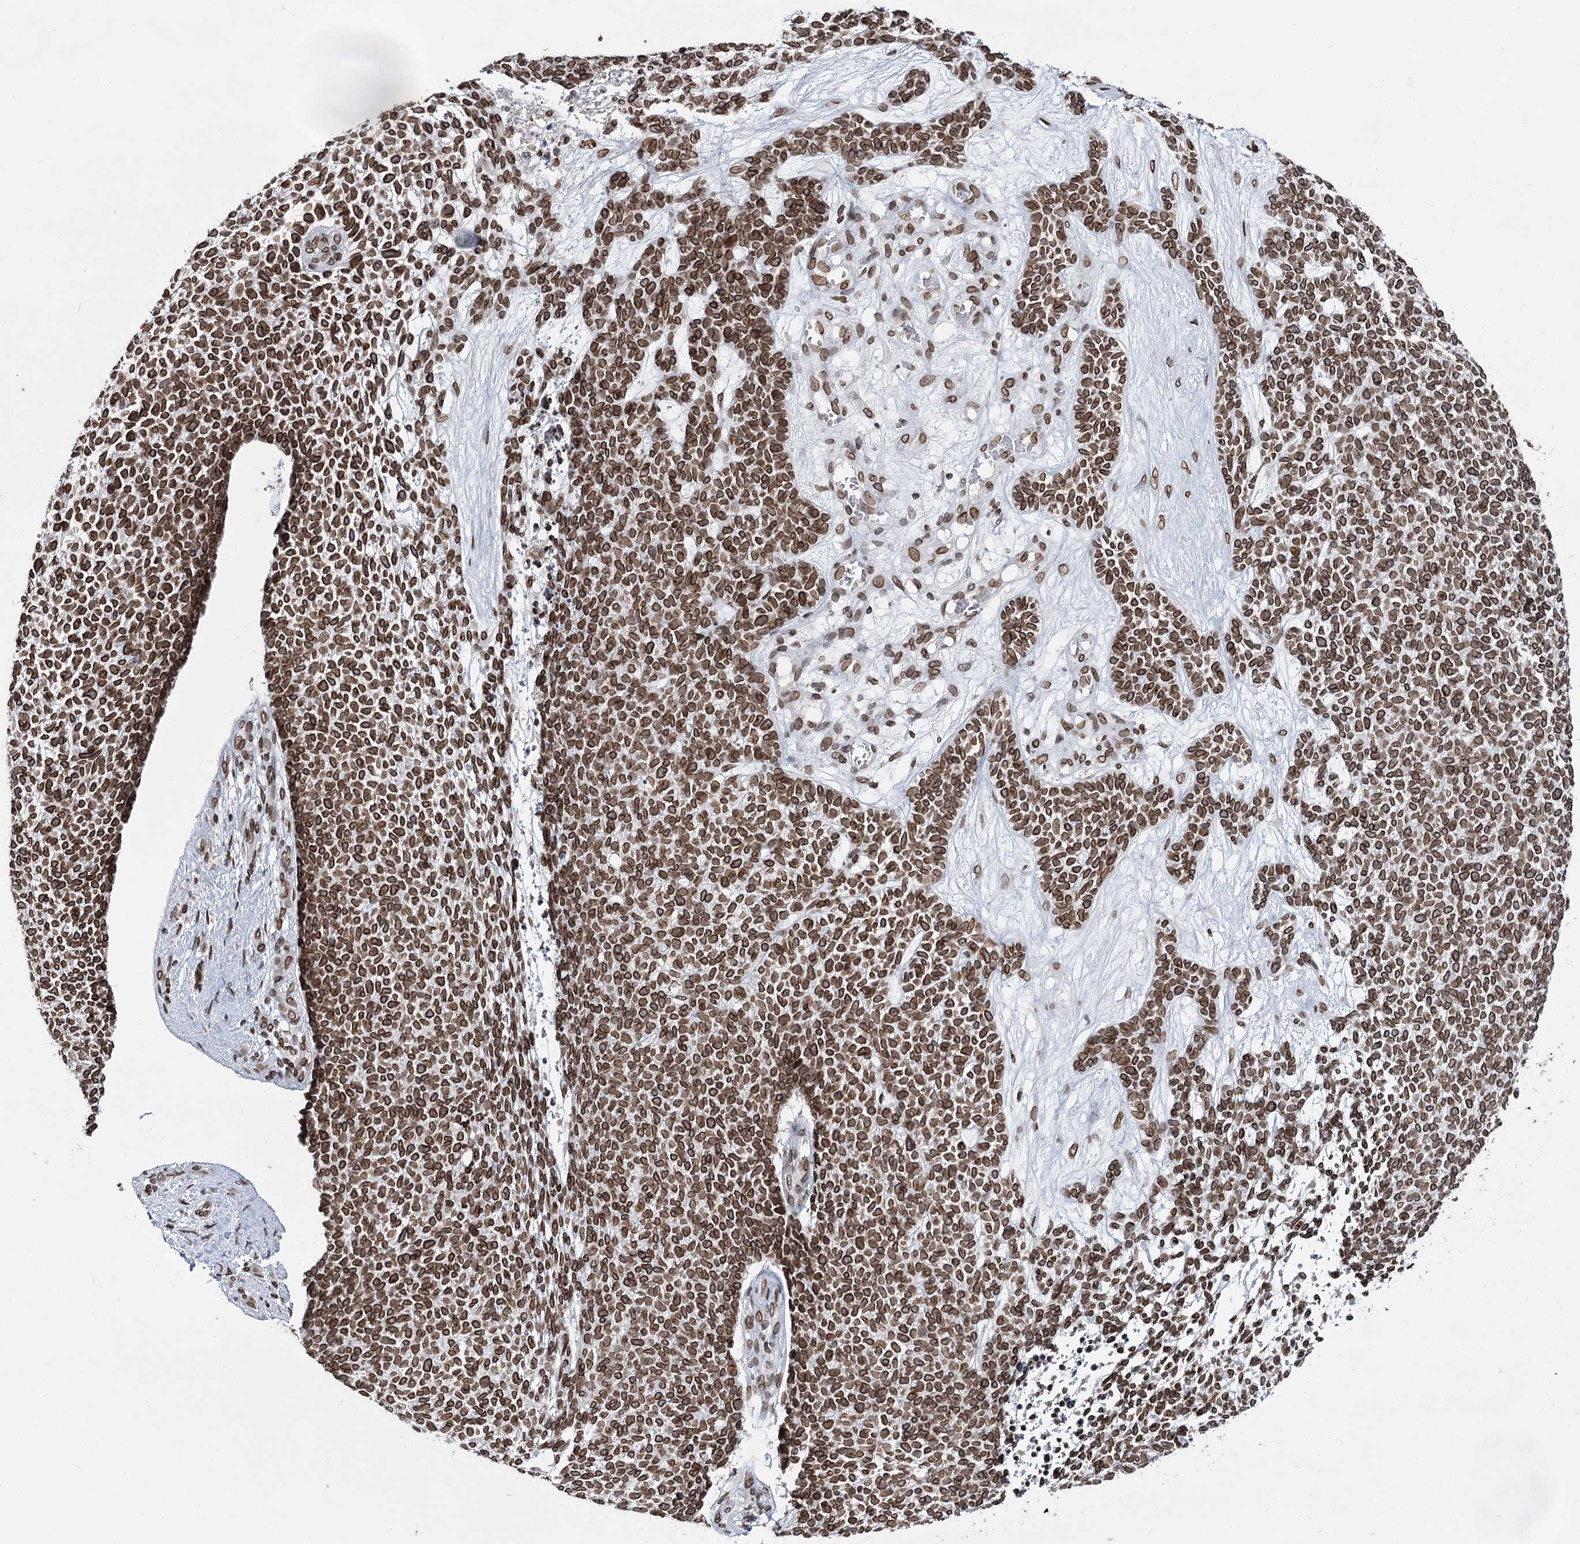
{"staining": {"intensity": "strong", "quantity": ">75%", "location": "cytoplasmic/membranous,nuclear"}, "tissue": "skin cancer", "cell_type": "Tumor cells", "image_type": "cancer", "snomed": [{"axis": "morphology", "description": "Basal cell carcinoma"}, {"axis": "topography", "description": "Skin"}], "caption": "DAB (3,3'-diaminobenzidine) immunohistochemical staining of skin basal cell carcinoma displays strong cytoplasmic/membranous and nuclear protein expression in approximately >75% of tumor cells.", "gene": "KIAA0930", "patient": {"sex": "female", "age": 84}}